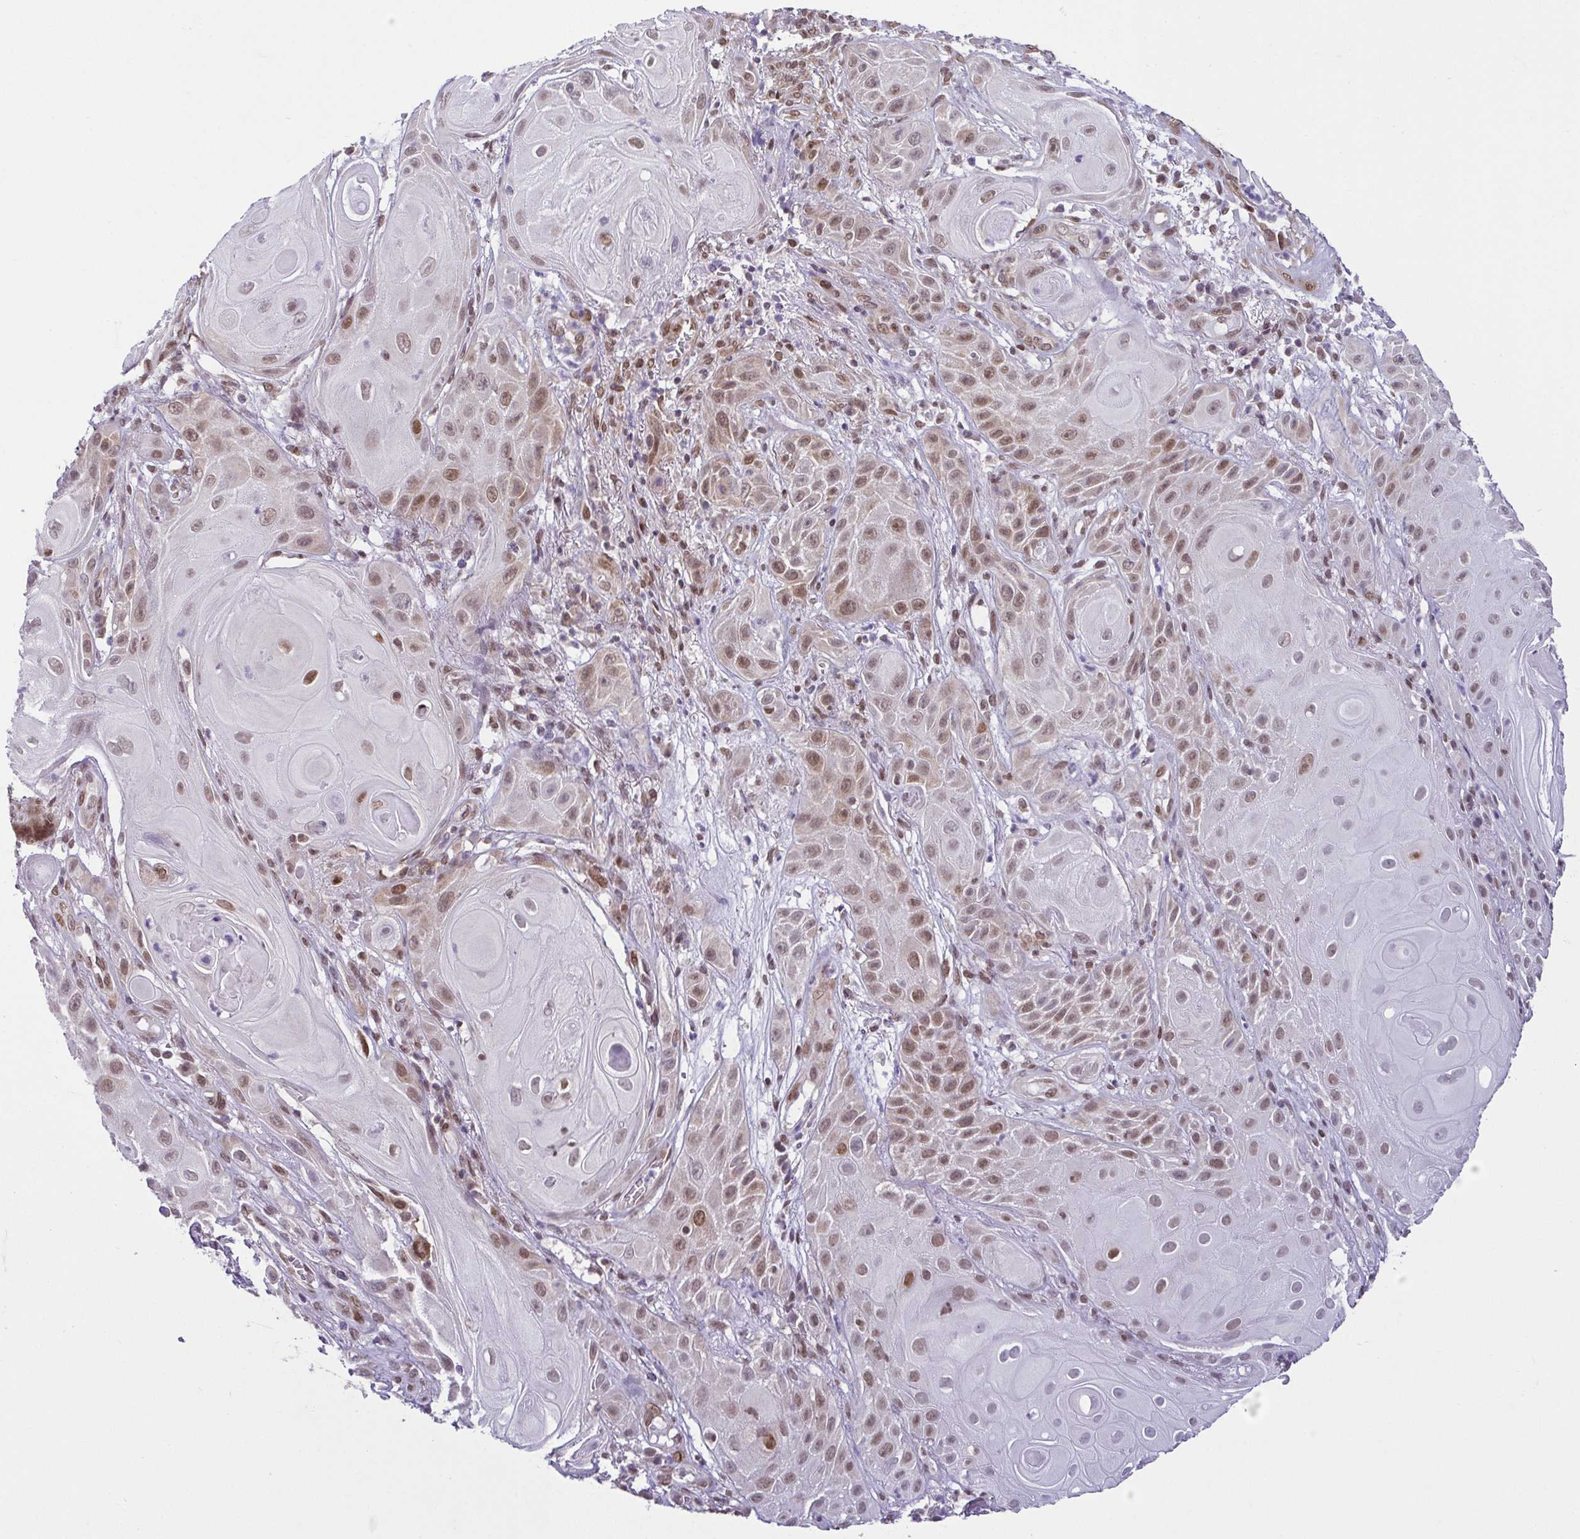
{"staining": {"intensity": "moderate", "quantity": ">75%", "location": "nuclear"}, "tissue": "skin cancer", "cell_type": "Tumor cells", "image_type": "cancer", "snomed": [{"axis": "morphology", "description": "Squamous cell carcinoma, NOS"}, {"axis": "topography", "description": "Skin"}], "caption": "Protein expression analysis of human skin cancer (squamous cell carcinoma) reveals moderate nuclear staining in approximately >75% of tumor cells.", "gene": "RBM3", "patient": {"sex": "male", "age": 62}}